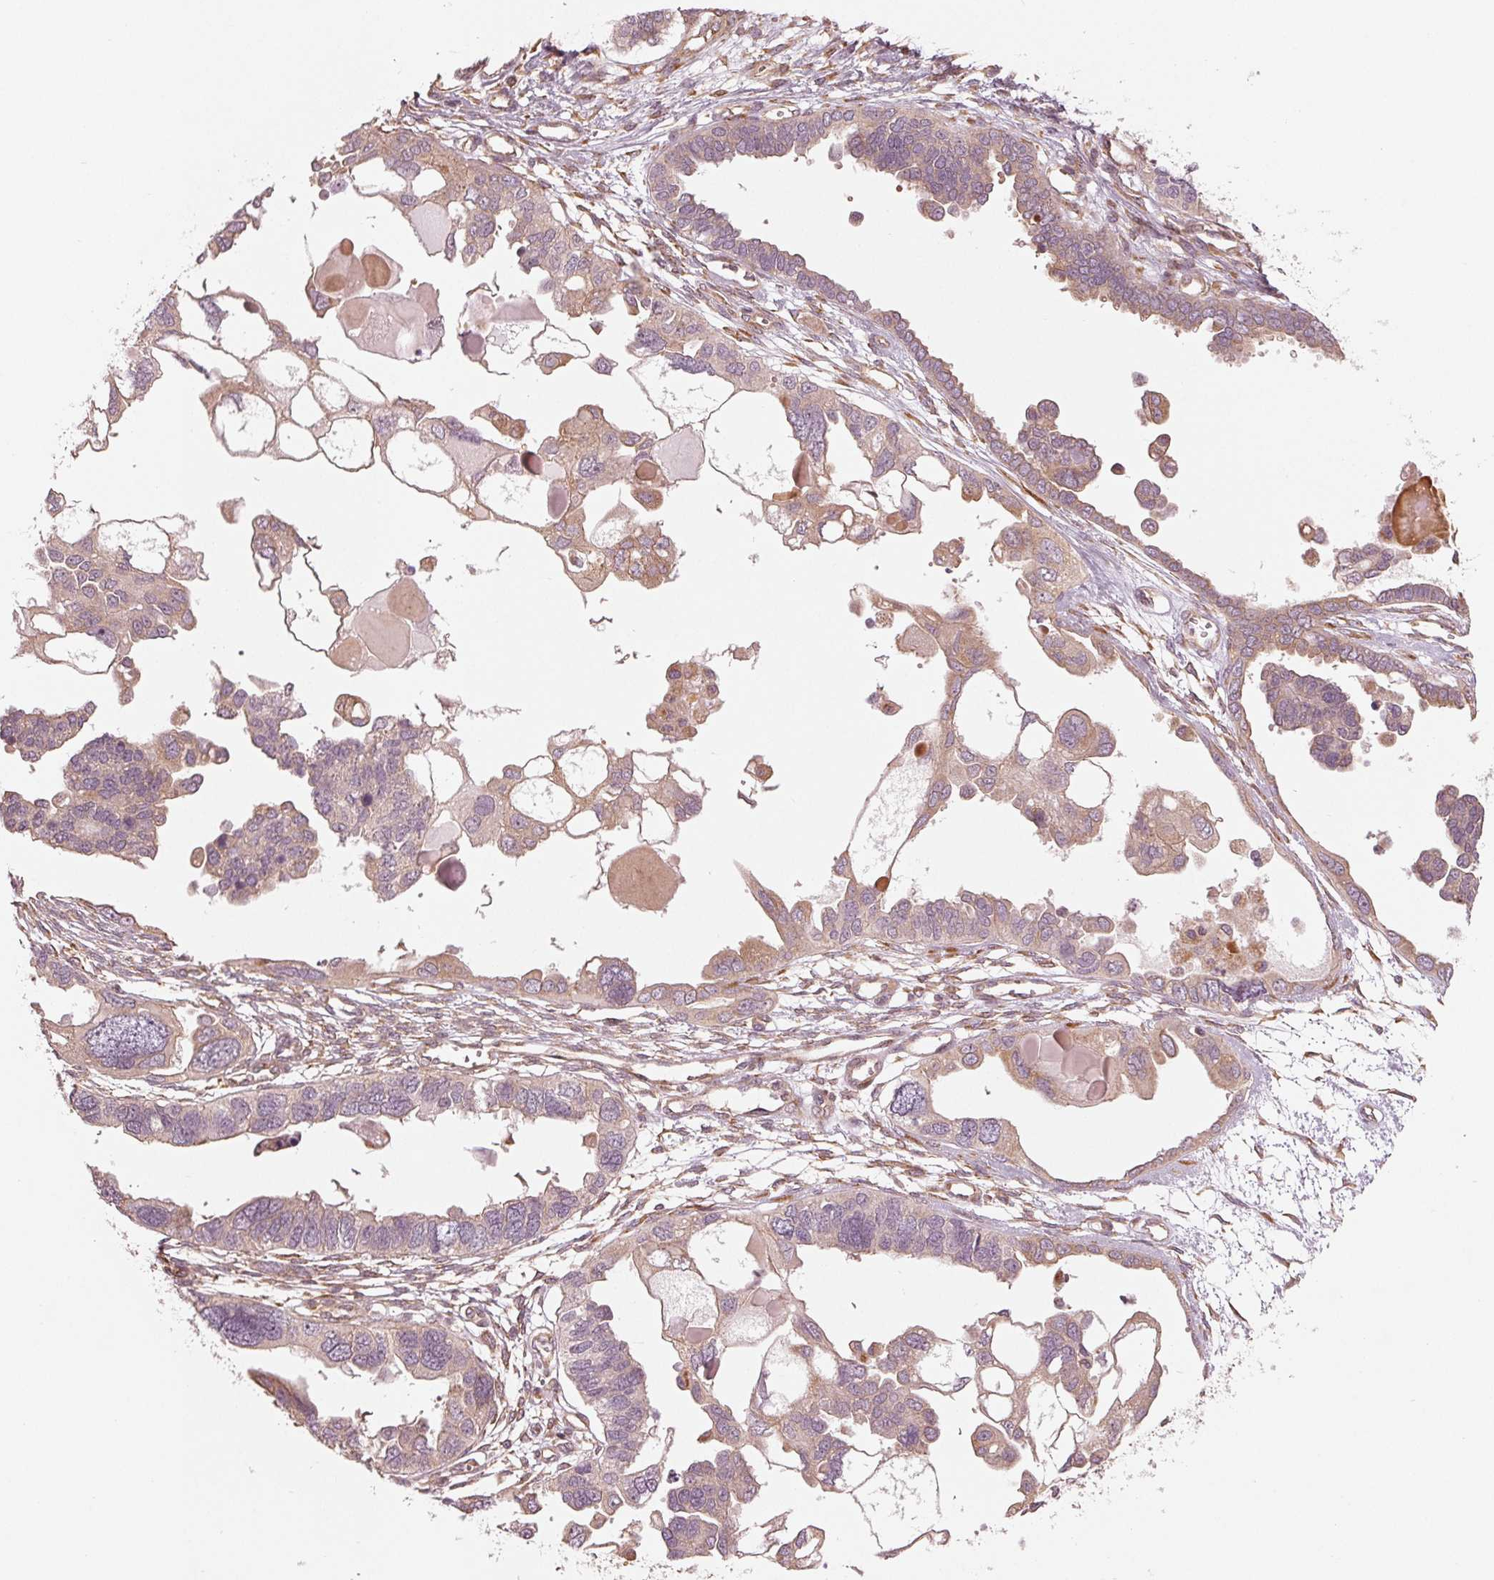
{"staining": {"intensity": "weak", "quantity": "25%-75%", "location": "cytoplasmic/membranous"}, "tissue": "ovarian cancer", "cell_type": "Tumor cells", "image_type": "cancer", "snomed": [{"axis": "morphology", "description": "Cystadenocarcinoma, serous, NOS"}, {"axis": "topography", "description": "Ovary"}], "caption": "Immunohistochemical staining of serous cystadenocarcinoma (ovarian) reveals low levels of weak cytoplasmic/membranous positivity in about 25%-75% of tumor cells.", "gene": "CMIP", "patient": {"sex": "female", "age": 51}}